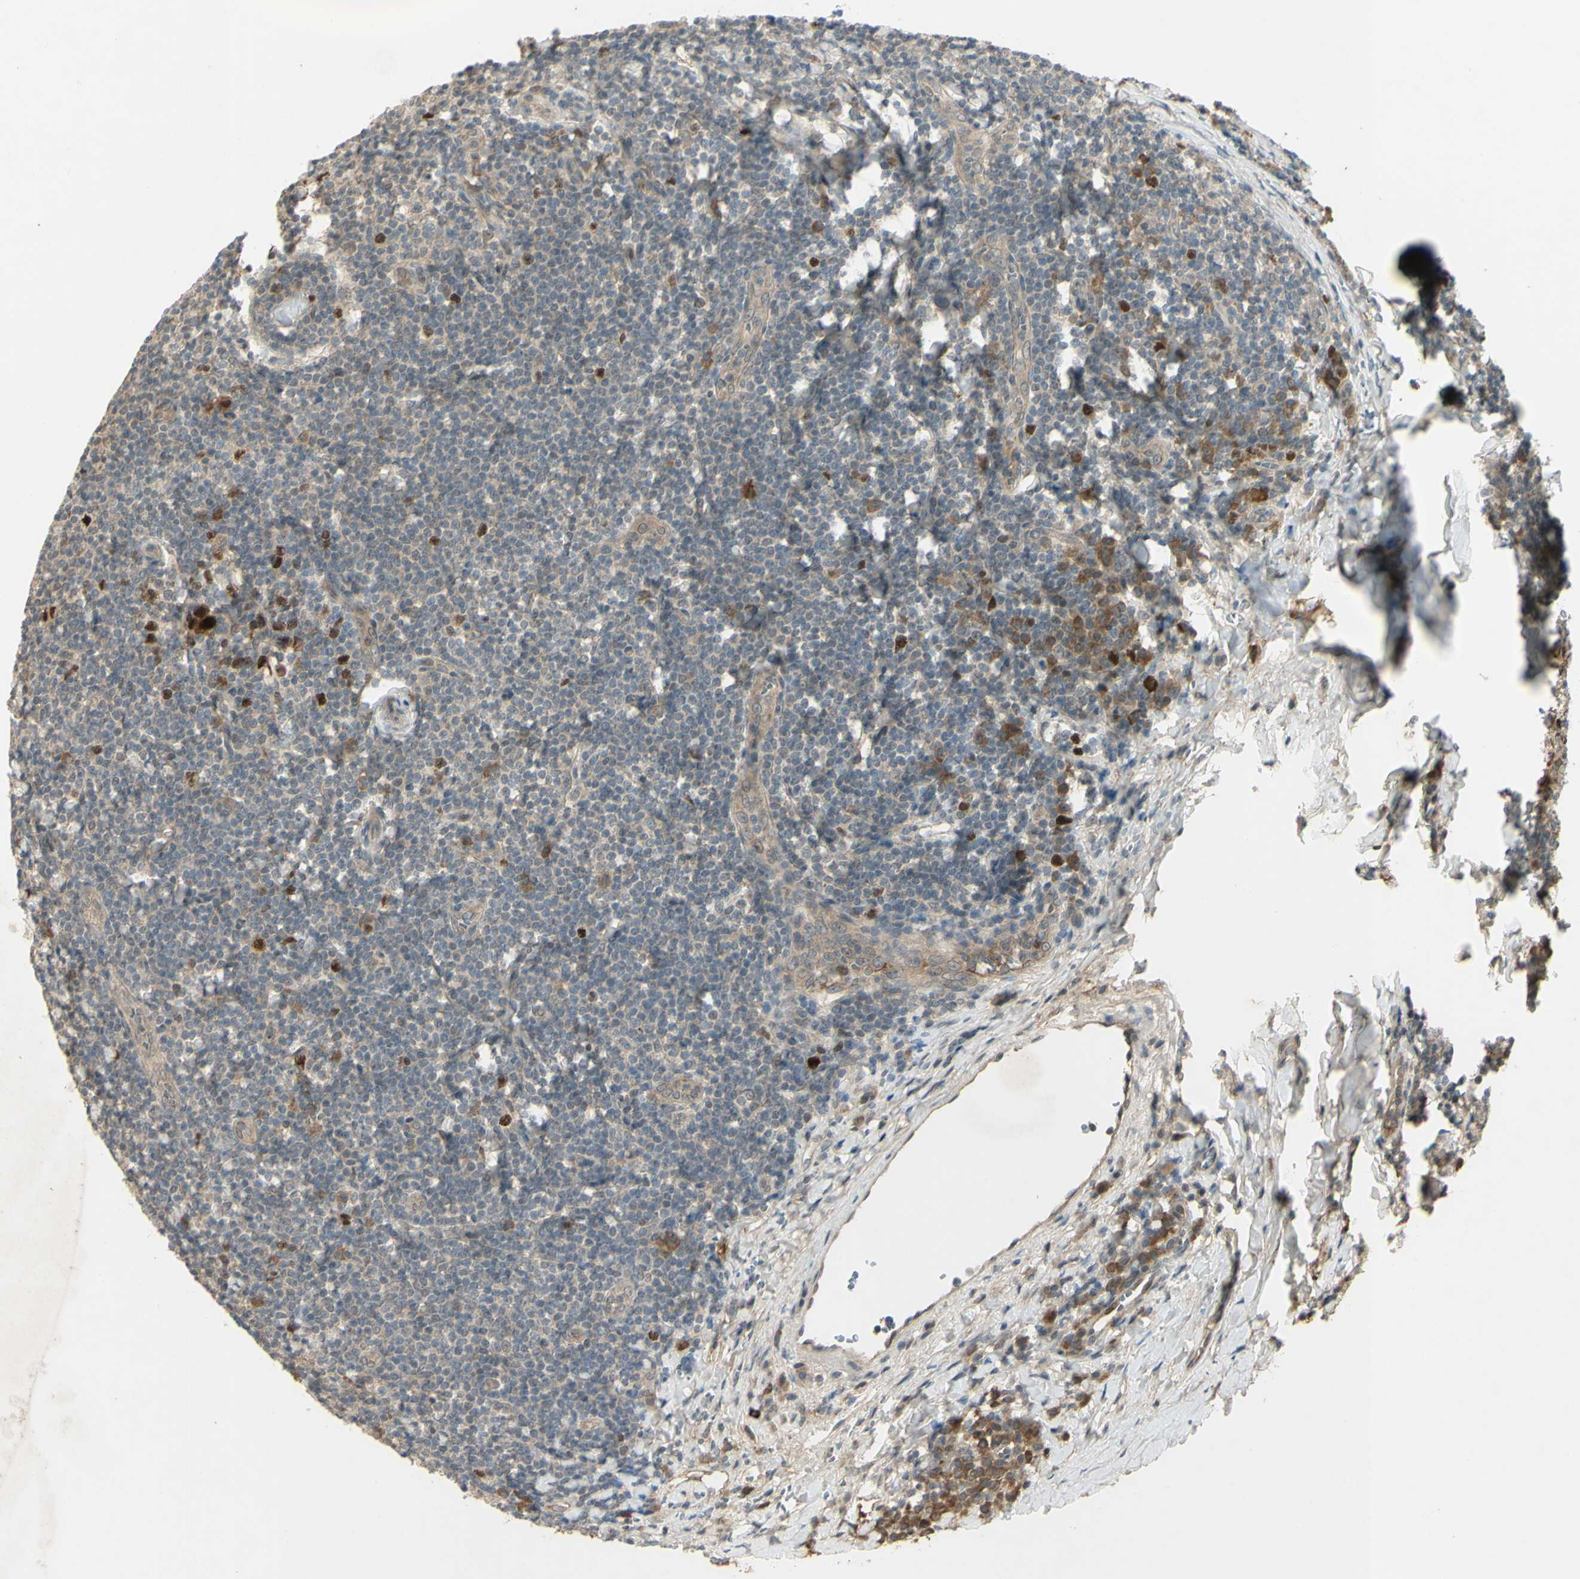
{"staining": {"intensity": "strong", "quantity": ">75%", "location": "nuclear"}, "tissue": "tonsil", "cell_type": "Germinal center cells", "image_type": "normal", "snomed": [{"axis": "morphology", "description": "Normal tissue, NOS"}, {"axis": "topography", "description": "Tonsil"}], "caption": "Normal tonsil shows strong nuclear positivity in approximately >75% of germinal center cells (DAB = brown stain, brightfield microscopy at high magnification)..", "gene": "RAD18", "patient": {"sex": "male", "age": 31}}